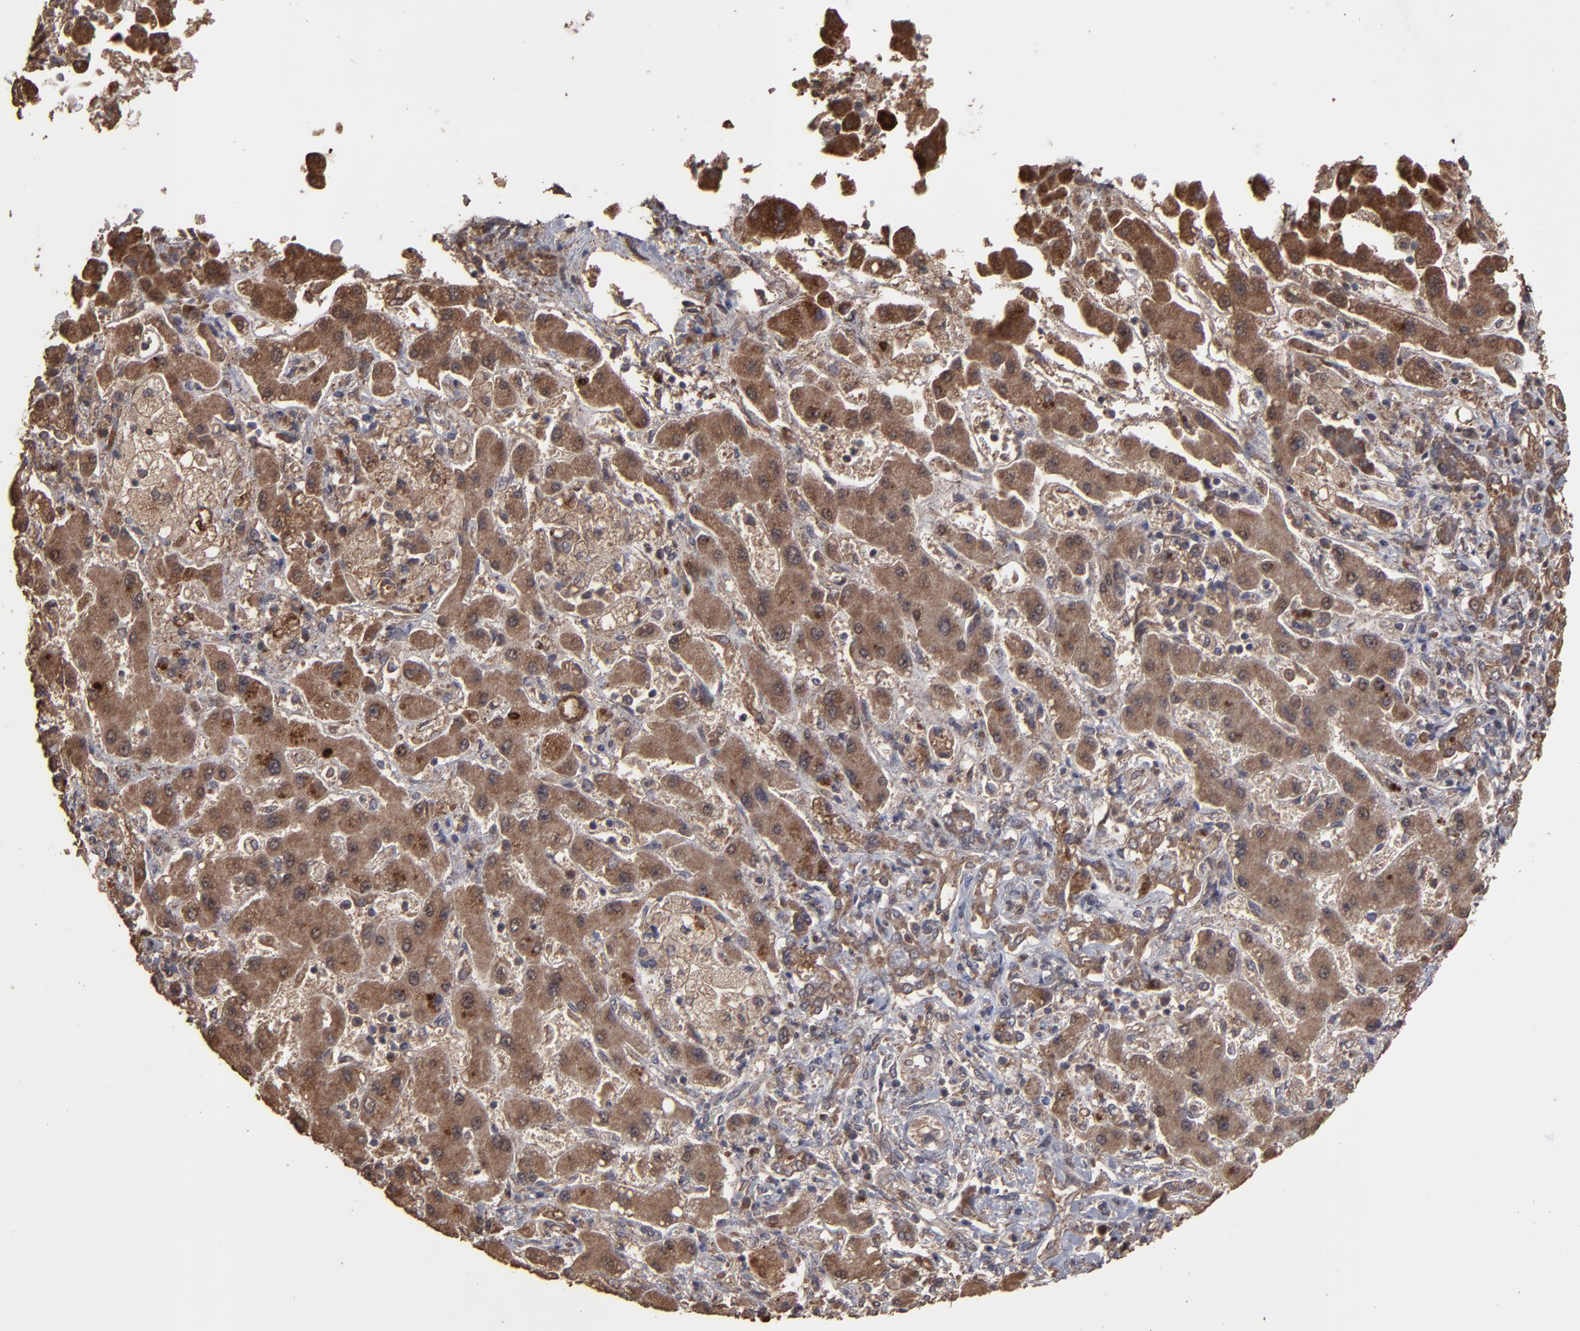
{"staining": {"intensity": "moderate", "quantity": ">75%", "location": "cytoplasmic/membranous"}, "tissue": "liver cancer", "cell_type": "Tumor cells", "image_type": "cancer", "snomed": [{"axis": "morphology", "description": "Cholangiocarcinoma"}, {"axis": "topography", "description": "Liver"}], "caption": "High-power microscopy captured an IHC micrograph of liver cancer (cholangiocarcinoma), revealing moderate cytoplasmic/membranous positivity in about >75% of tumor cells.", "gene": "MMP2", "patient": {"sex": "male", "age": 50}}